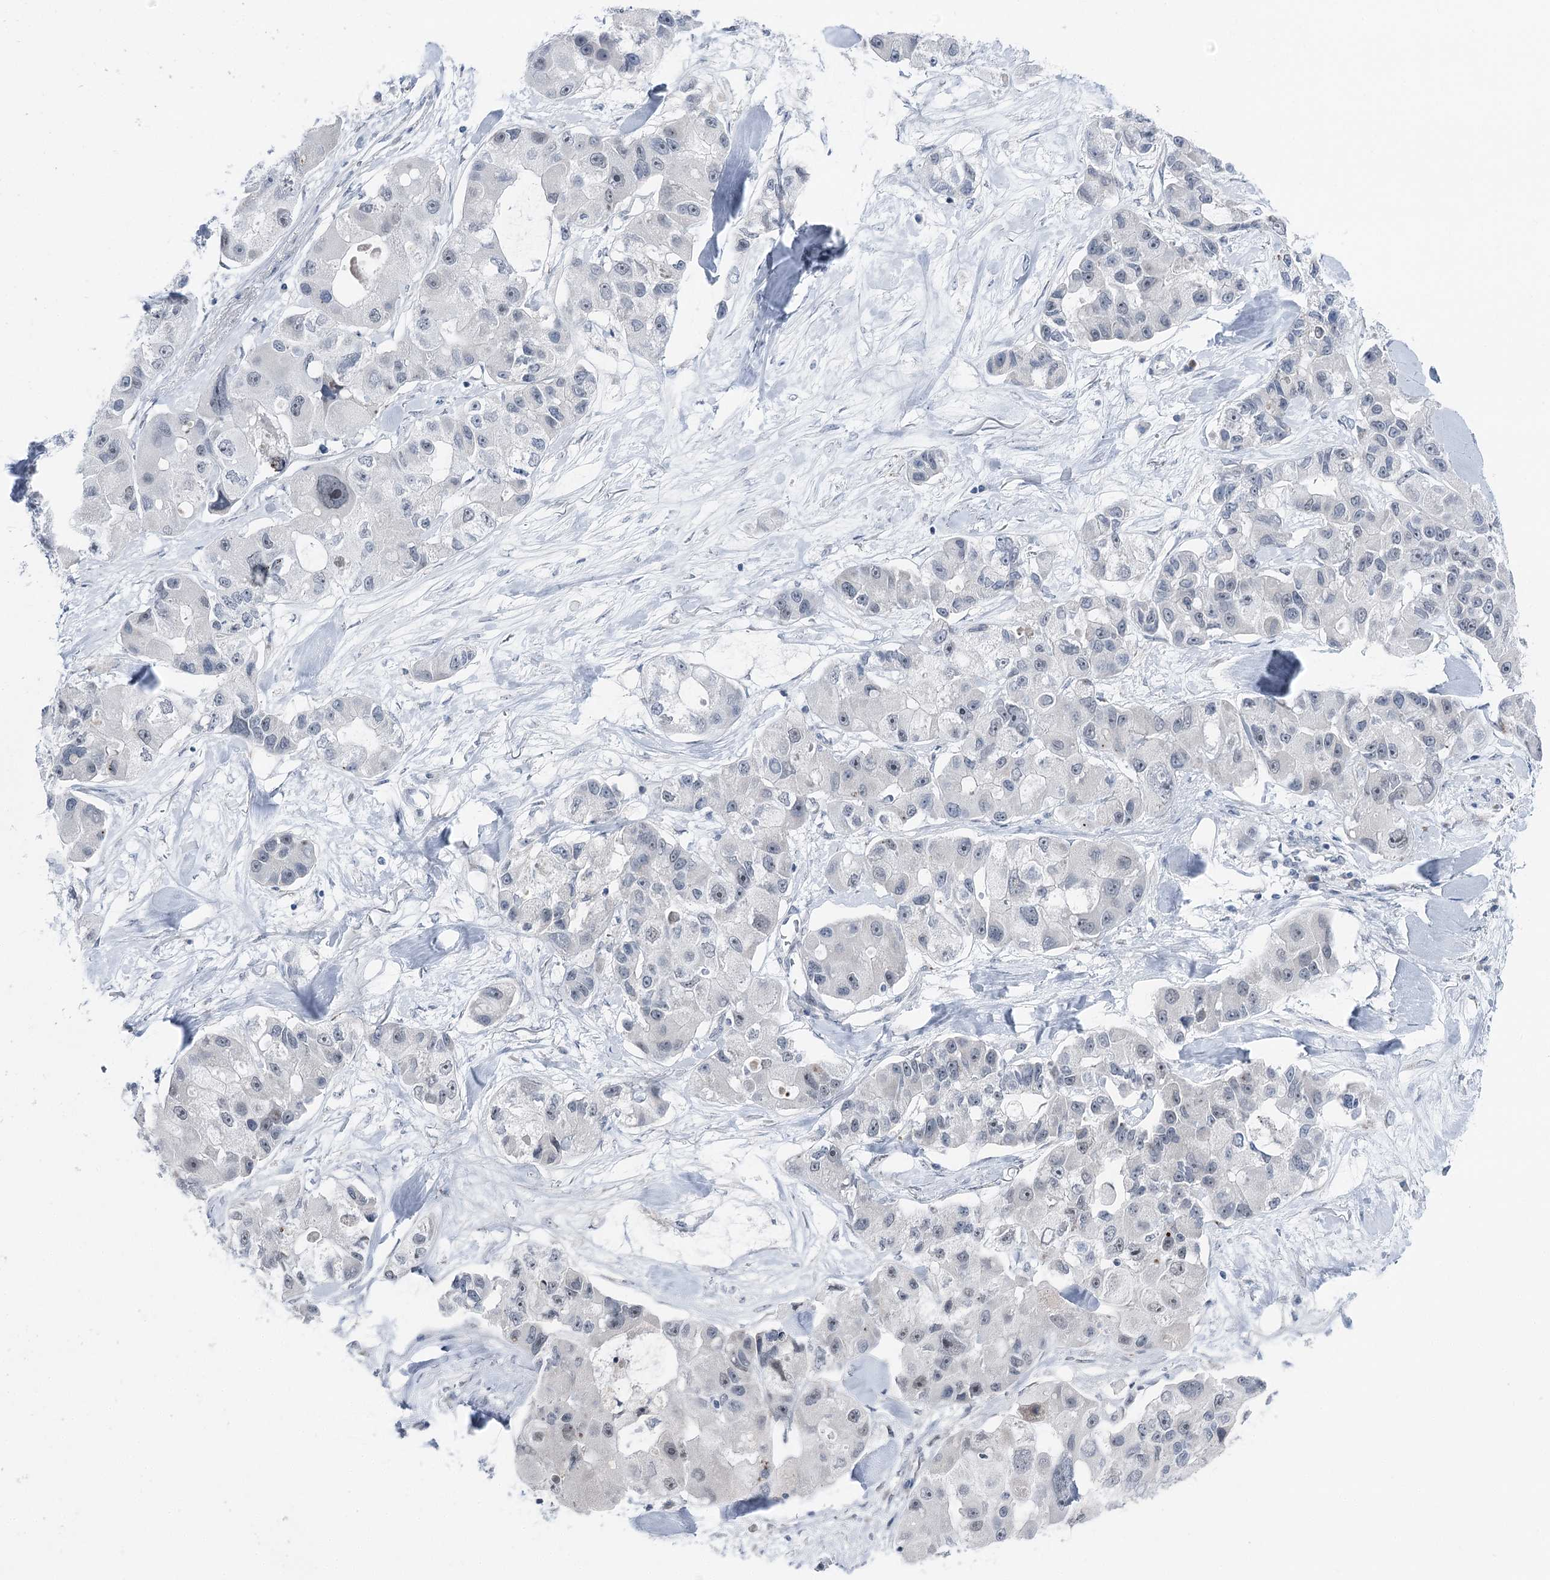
{"staining": {"intensity": "negative", "quantity": "none", "location": "none"}, "tissue": "lung cancer", "cell_type": "Tumor cells", "image_type": "cancer", "snomed": [{"axis": "morphology", "description": "Adenocarcinoma, NOS"}, {"axis": "topography", "description": "Lung"}], "caption": "Tumor cells show no significant protein expression in lung cancer. (DAB immunohistochemistry (IHC) with hematoxylin counter stain).", "gene": "STEEP1", "patient": {"sex": "female", "age": 54}}